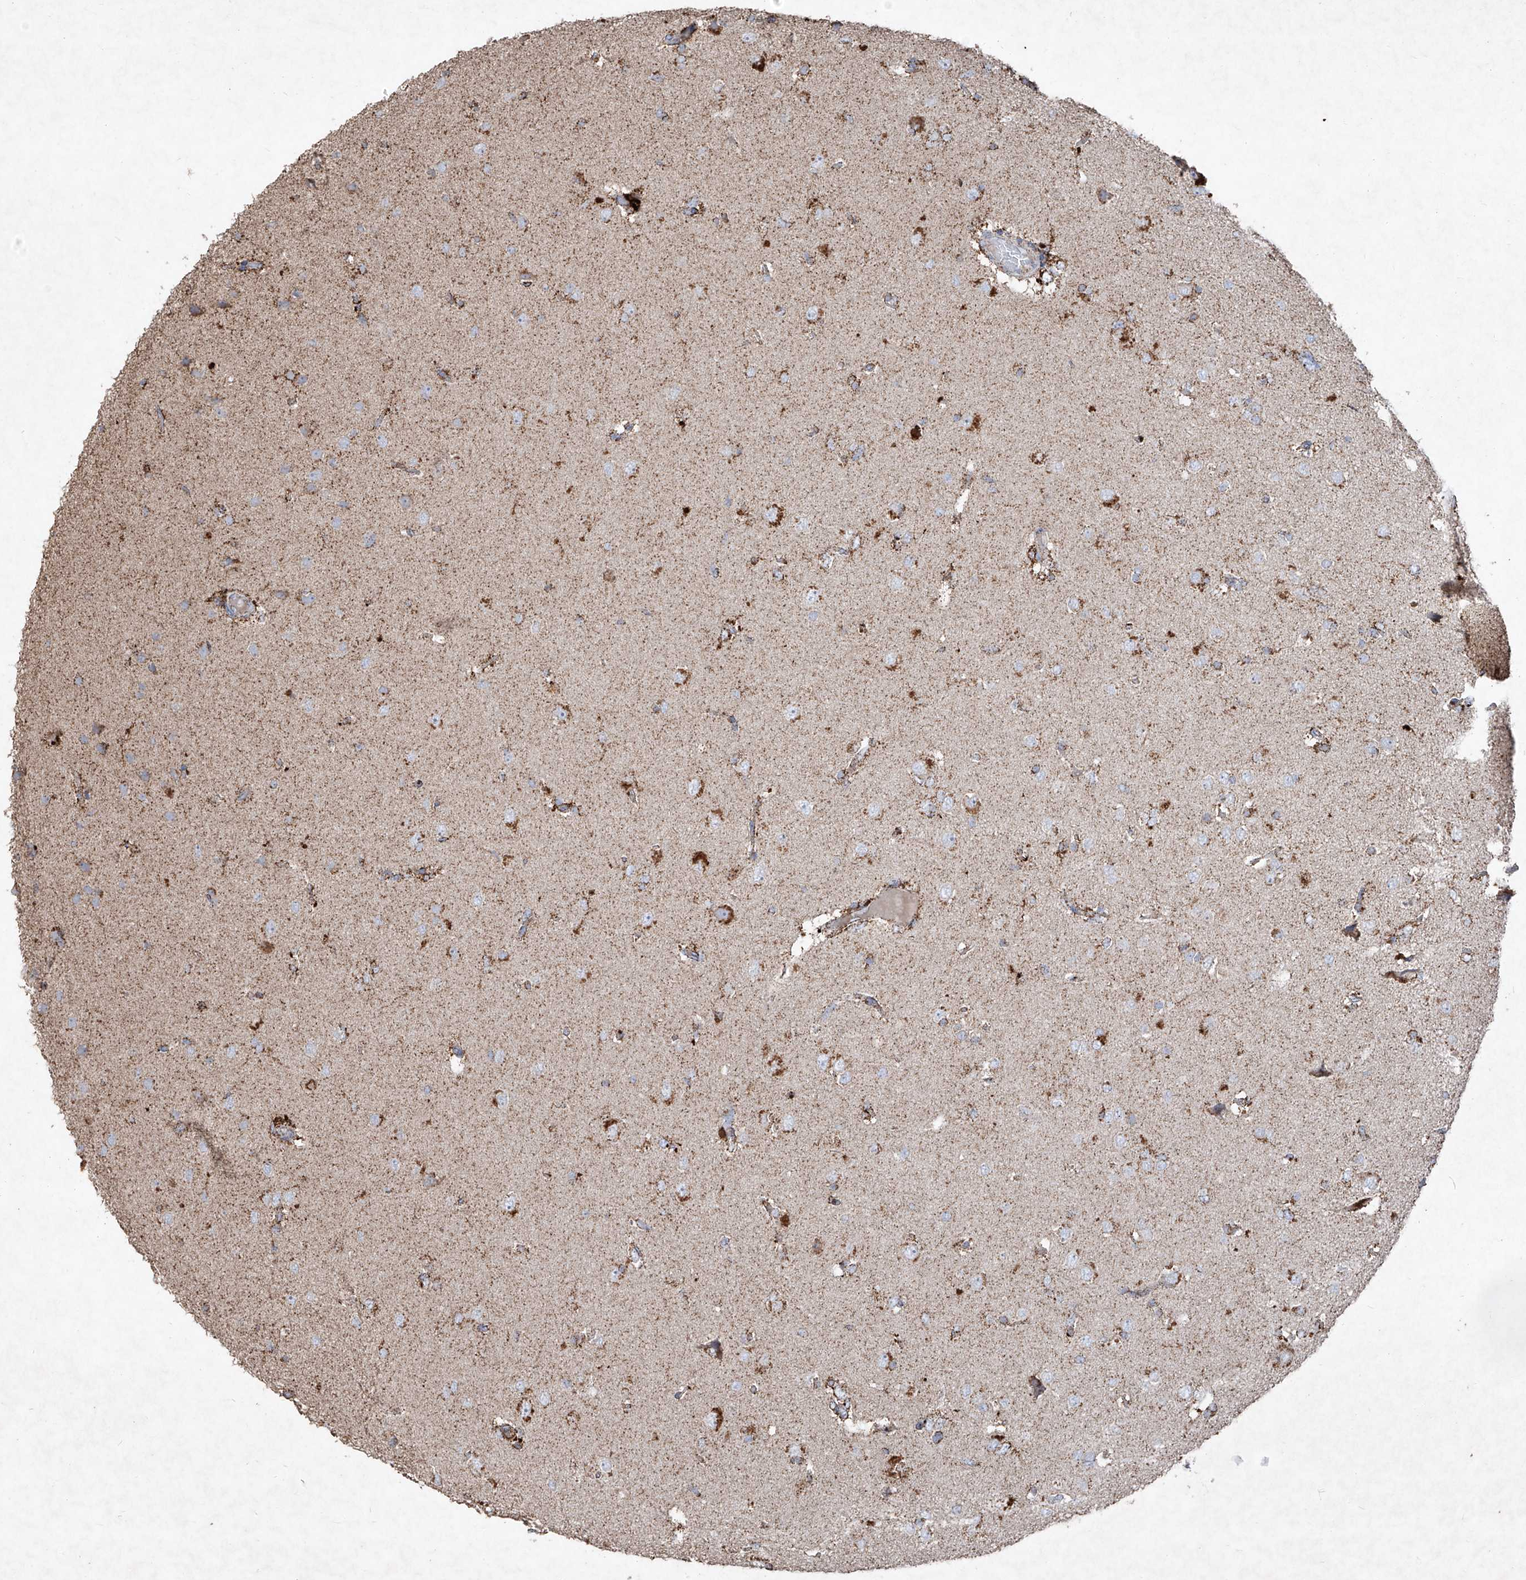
{"staining": {"intensity": "moderate", "quantity": "<25%", "location": "cytoplasmic/membranous"}, "tissue": "glioma", "cell_type": "Tumor cells", "image_type": "cancer", "snomed": [{"axis": "morphology", "description": "Glioma, malignant, High grade"}, {"axis": "topography", "description": "Brain"}], "caption": "Protein staining of glioma tissue exhibits moderate cytoplasmic/membranous expression in about <25% of tumor cells. The staining is performed using DAB brown chromogen to label protein expression. The nuclei are counter-stained blue using hematoxylin.", "gene": "ABCD3", "patient": {"sex": "female", "age": 59}}